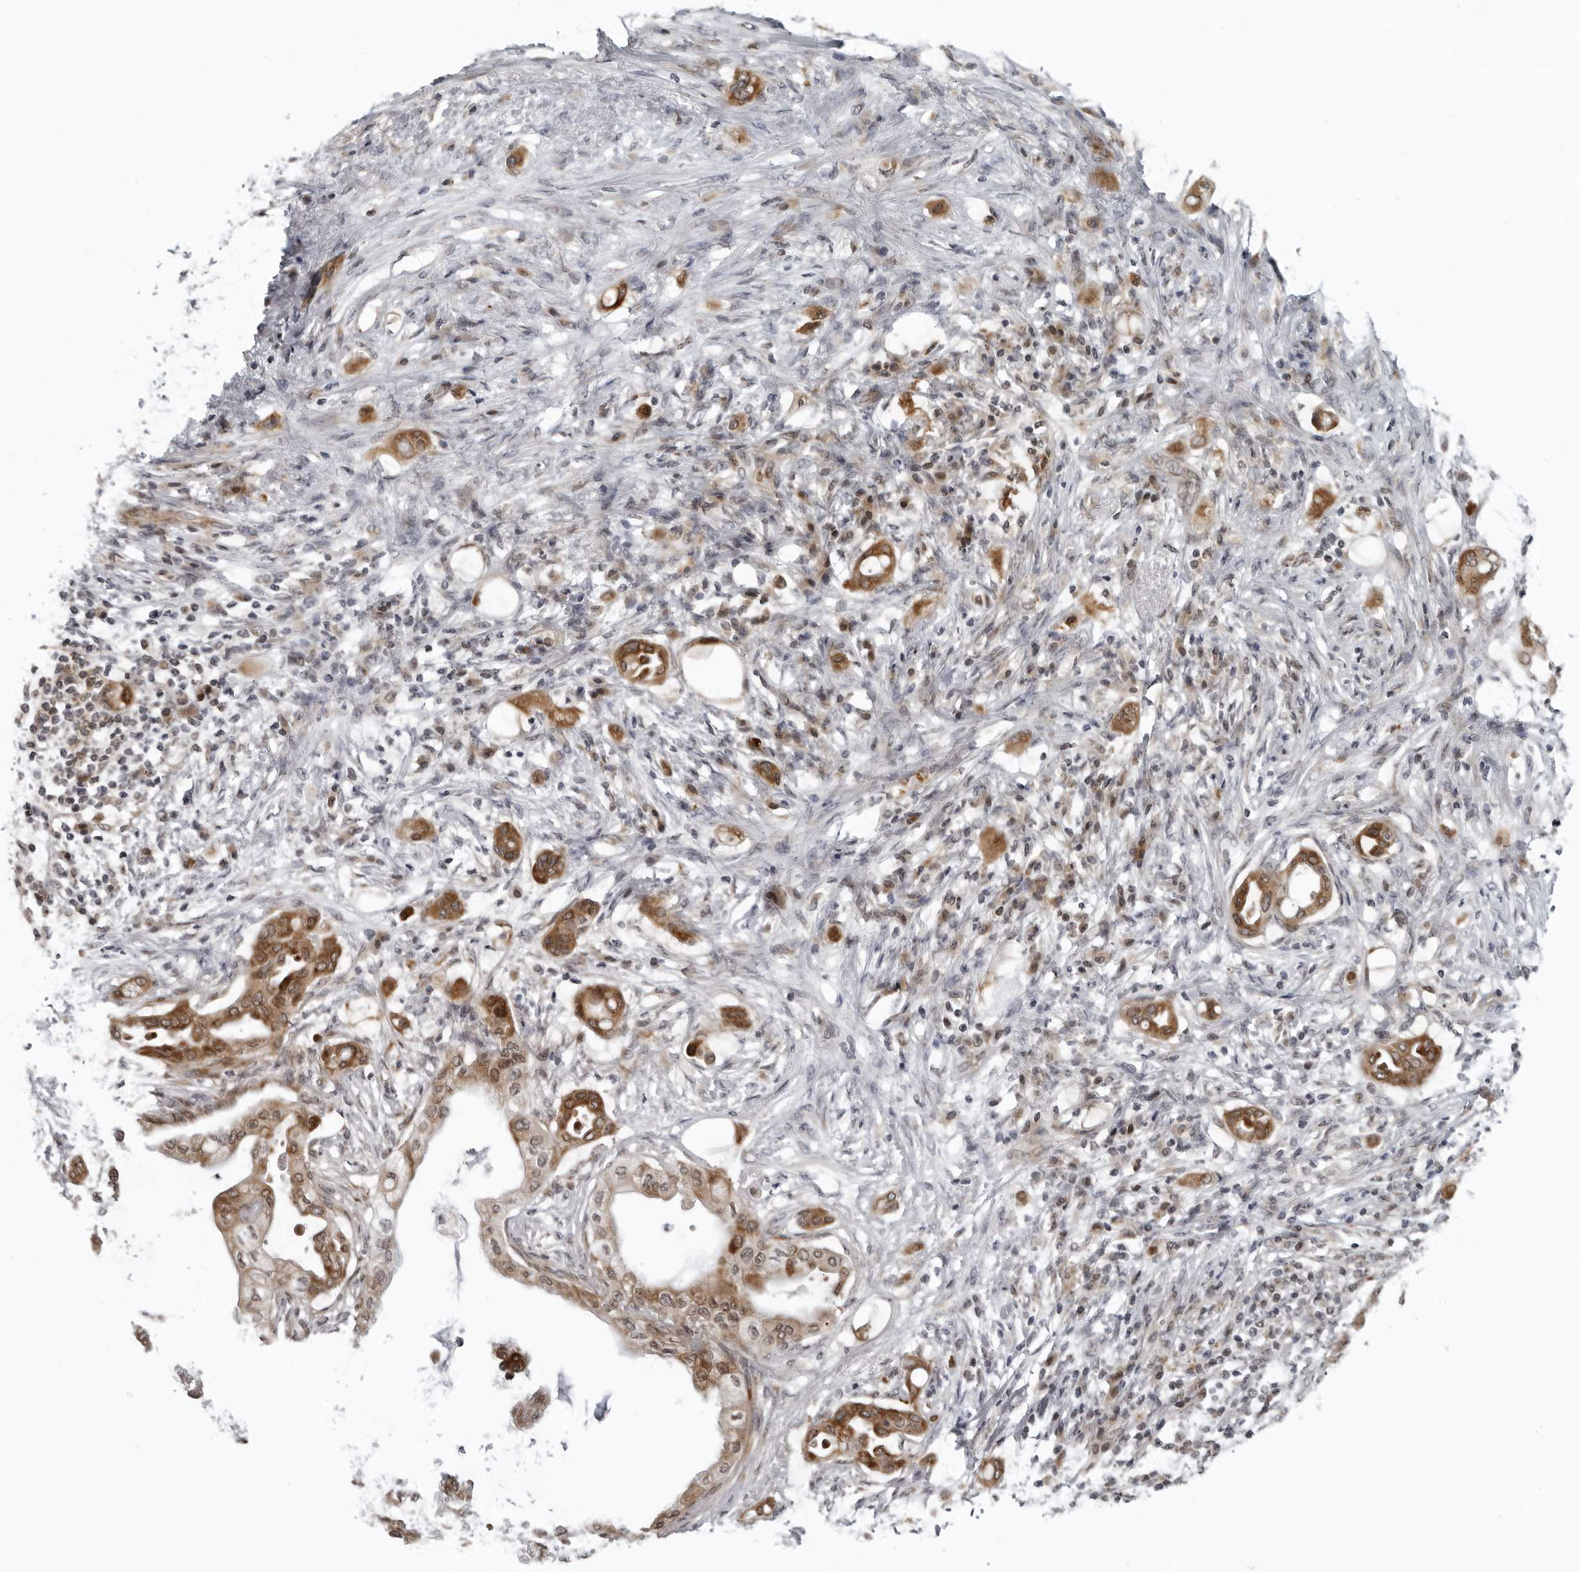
{"staining": {"intensity": "strong", "quantity": ">75%", "location": "cytoplasmic/membranous"}, "tissue": "pancreatic cancer", "cell_type": "Tumor cells", "image_type": "cancer", "snomed": [{"axis": "morphology", "description": "Adenocarcinoma, NOS"}, {"axis": "morphology", "description": "Adenocarcinoma, metastatic, NOS"}, {"axis": "topography", "description": "Lymph node"}, {"axis": "topography", "description": "Pancreas"}, {"axis": "topography", "description": "Duodenum"}], "caption": "Immunohistochemical staining of pancreatic adenocarcinoma displays high levels of strong cytoplasmic/membranous positivity in about >75% of tumor cells.", "gene": "THOP1", "patient": {"sex": "female", "age": 64}}